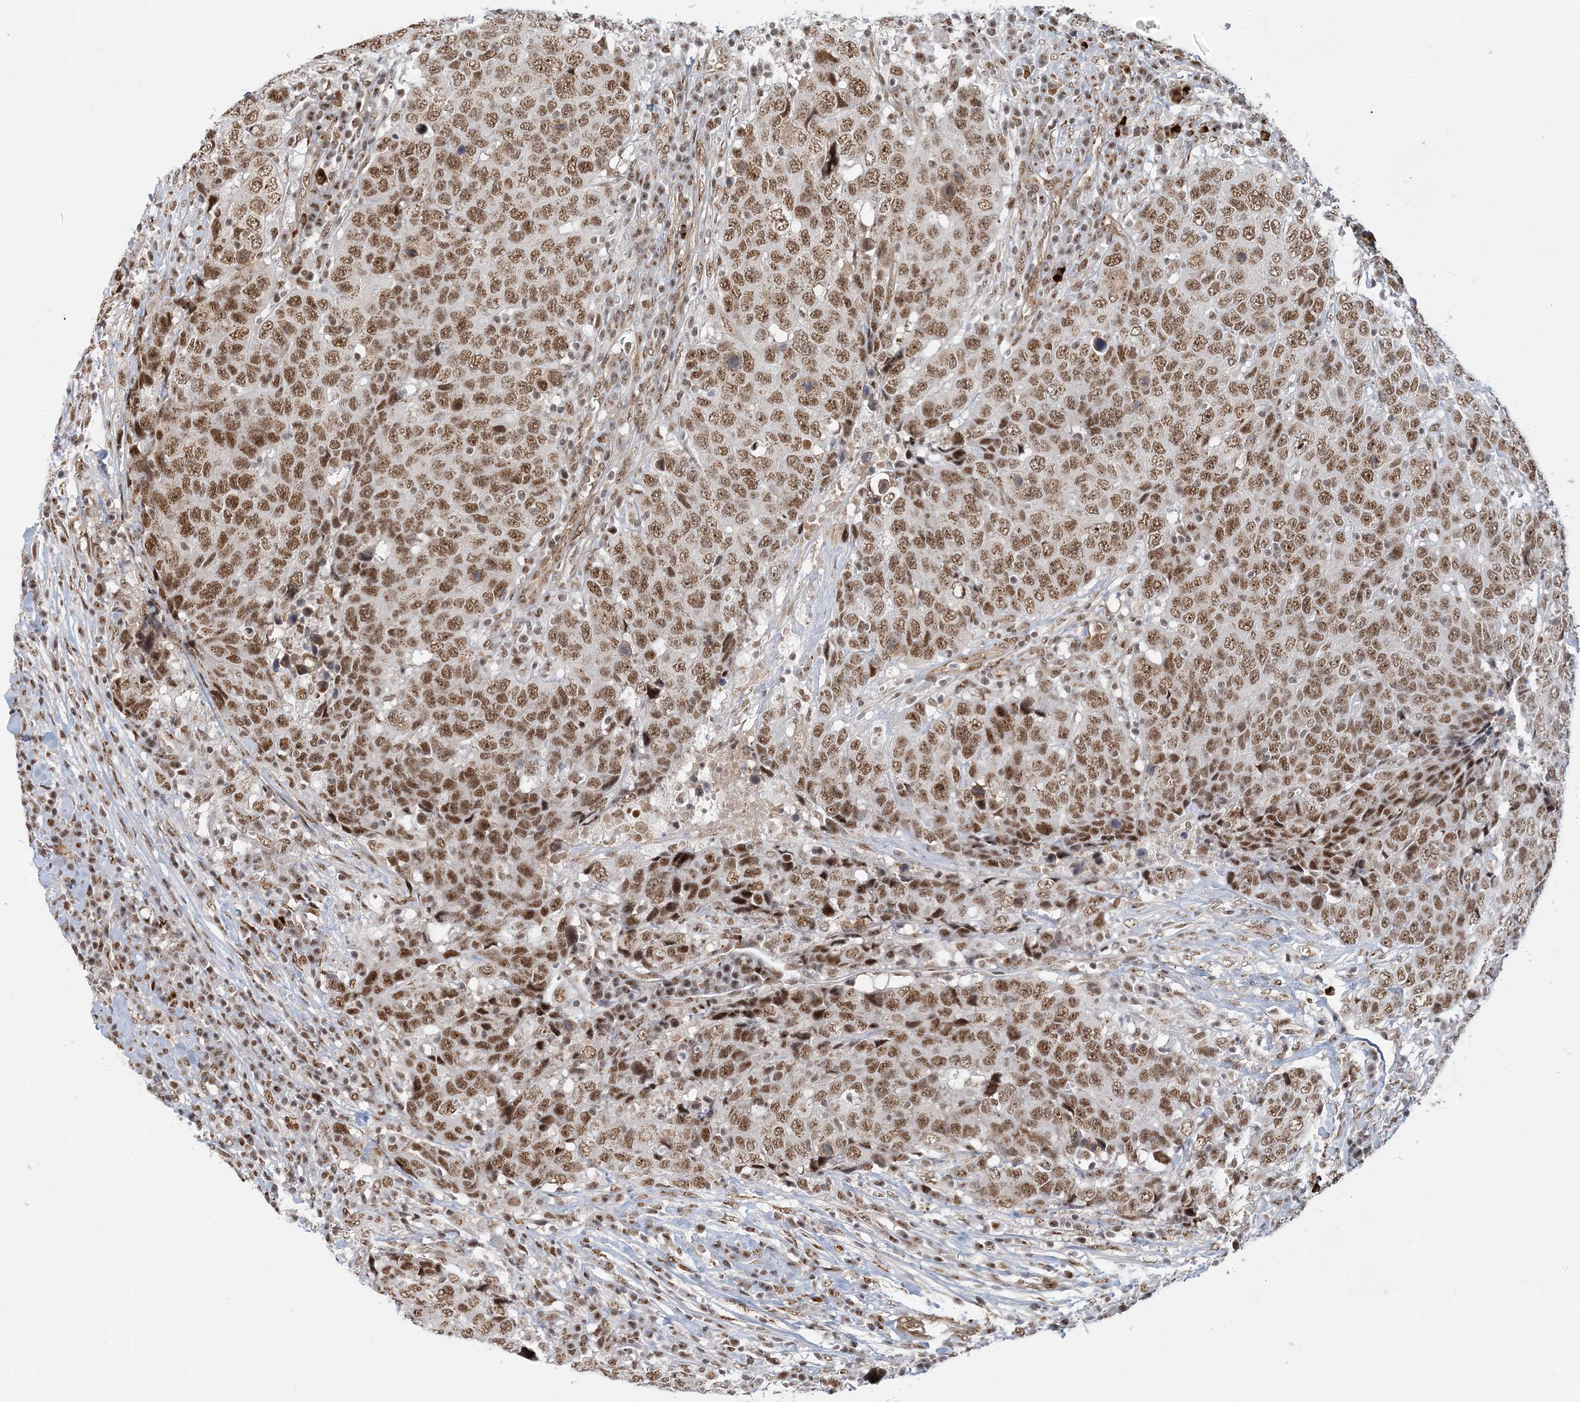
{"staining": {"intensity": "moderate", "quantity": ">75%", "location": "nuclear"}, "tissue": "head and neck cancer", "cell_type": "Tumor cells", "image_type": "cancer", "snomed": [{"axis": "morphology", "description": "Squamous cell carcinoma, NOS"}, {"axis": "topography", "description": "Head-Neck"}], "caption": "Head and neck squamous cell carcinoma stained with a protein marker displays moderate staining in tumor cells.", "gene": "PLRG1", "patient": {"sex": "male", "age": 66}}